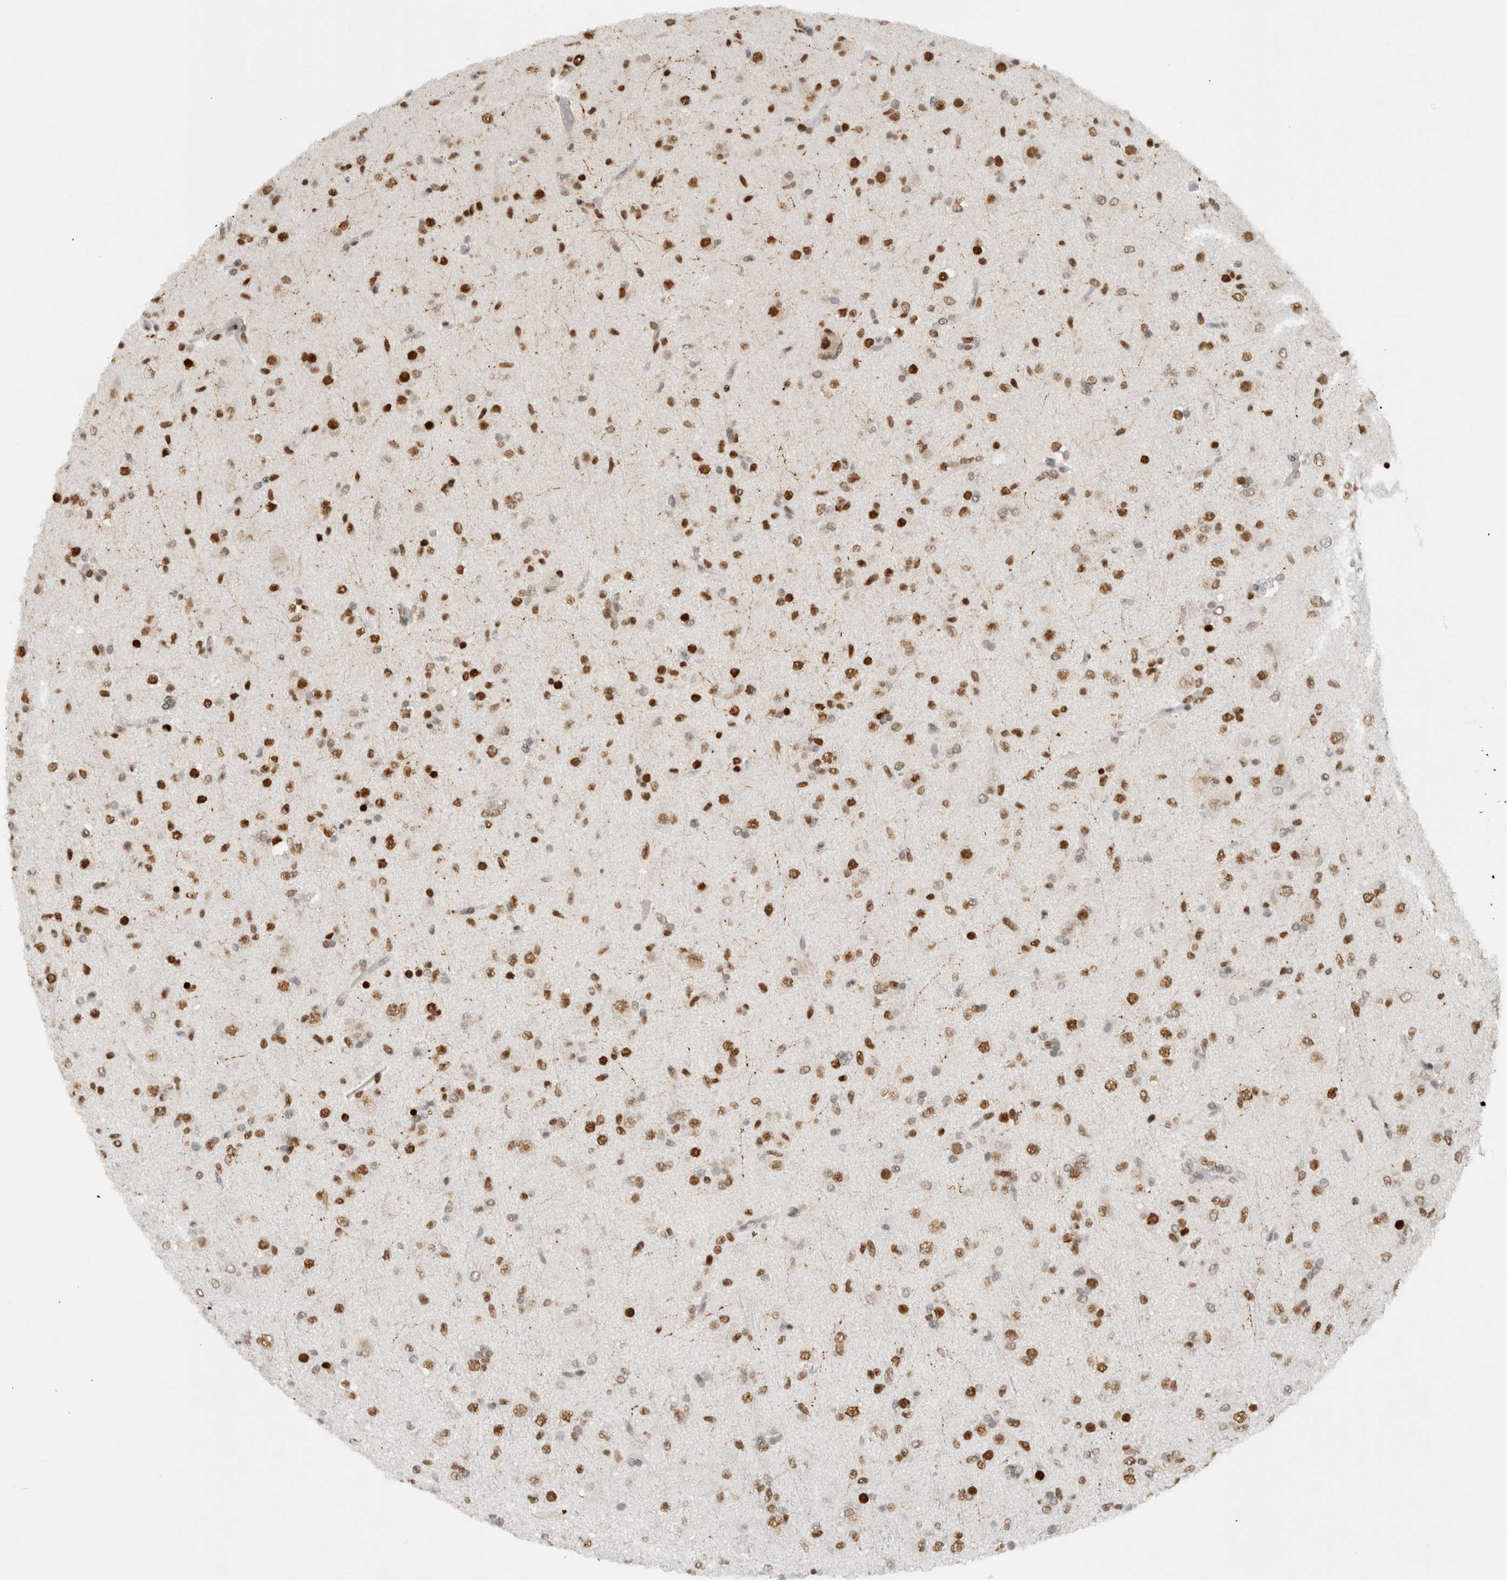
{"staining": {"intensity": "strong", "quantity": ">75%", "location": "nuclear"}, "tissue": "glioma", "cell_type": "Tumor cells", "image_type": "cancer", "snomed": [{"axis": "morphology", "description": "Glioma, malignant, Low grade"}, {"axis": "topography", "description": "Brain"}], "caption": "This image exhibits glioma stained with immunohistochemistry (IHC) to label a protein in brown. The nuclear of tumor cells show strong positivity for the protein. Nuclei are counter-stained blue.", "gene": "HNRNPR", "patient": {"sex": "male", "age": 65}}